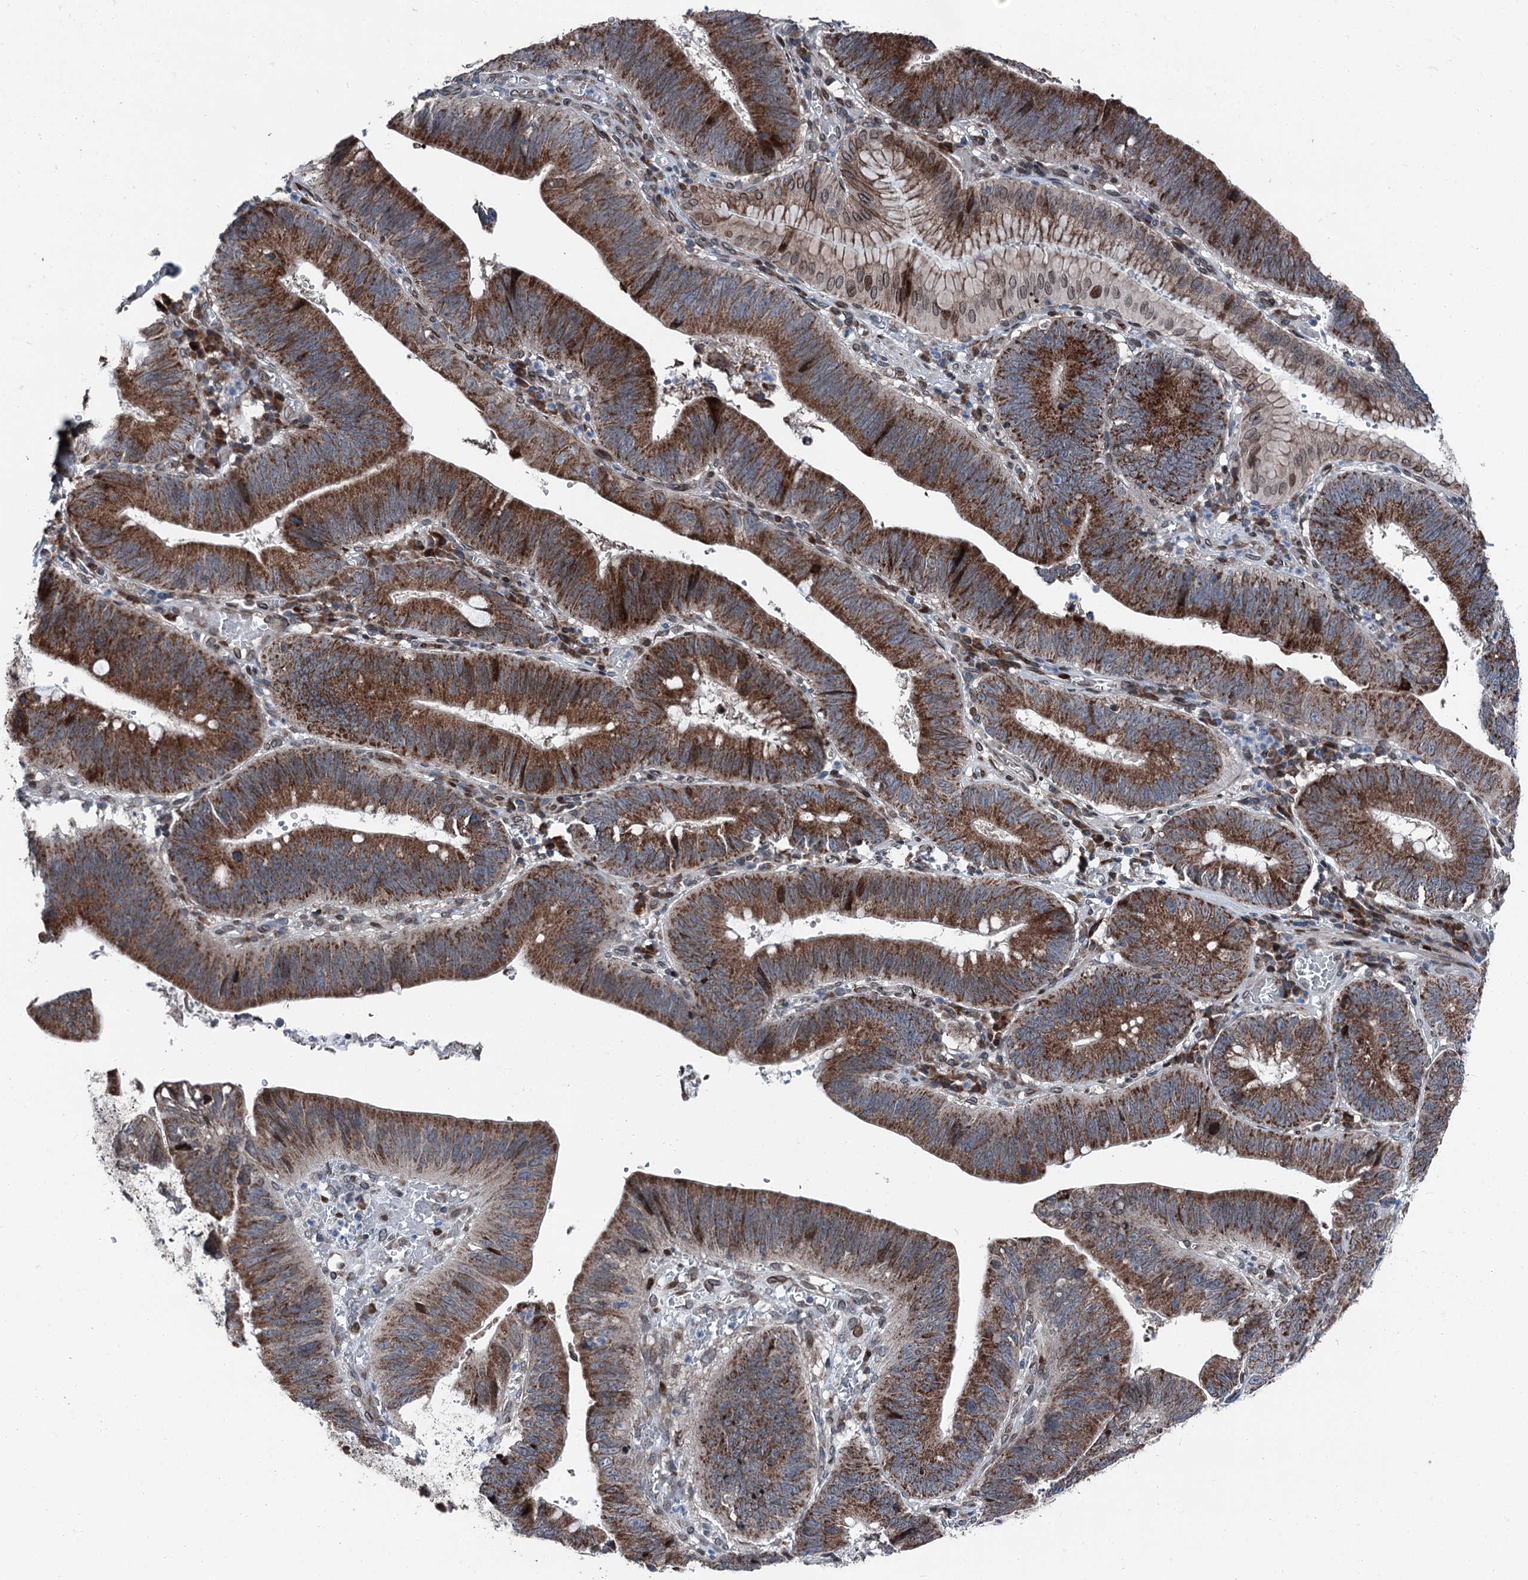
{"staining": {"intensity": "moderate", "quantity": ">75%", "location": "cytoplasmic/membranous"}, "tissue": "stomach cancer", "cell_type": "Tumor cells", "image_type": "cancer", "snomed": [{"axis": "morphology", "description": "Adenocarcinoma, NOS"}, {"axis": "topography", "description": "Stomach"}], "caption": "Immunohistochemistry micrograph of neoplastic tissue: stomach cancer (adenocarcinoma) stained using immunohistochemistry (IHC) demonstrates medium levels of moderate protein expression localized specifically in the cytoplasmic/membranous of tumor cells, appearing as a cytoplasmic/membranous brown color.", "gene": "MRPL14", "patient": {"sex": "male", "age": 59}}